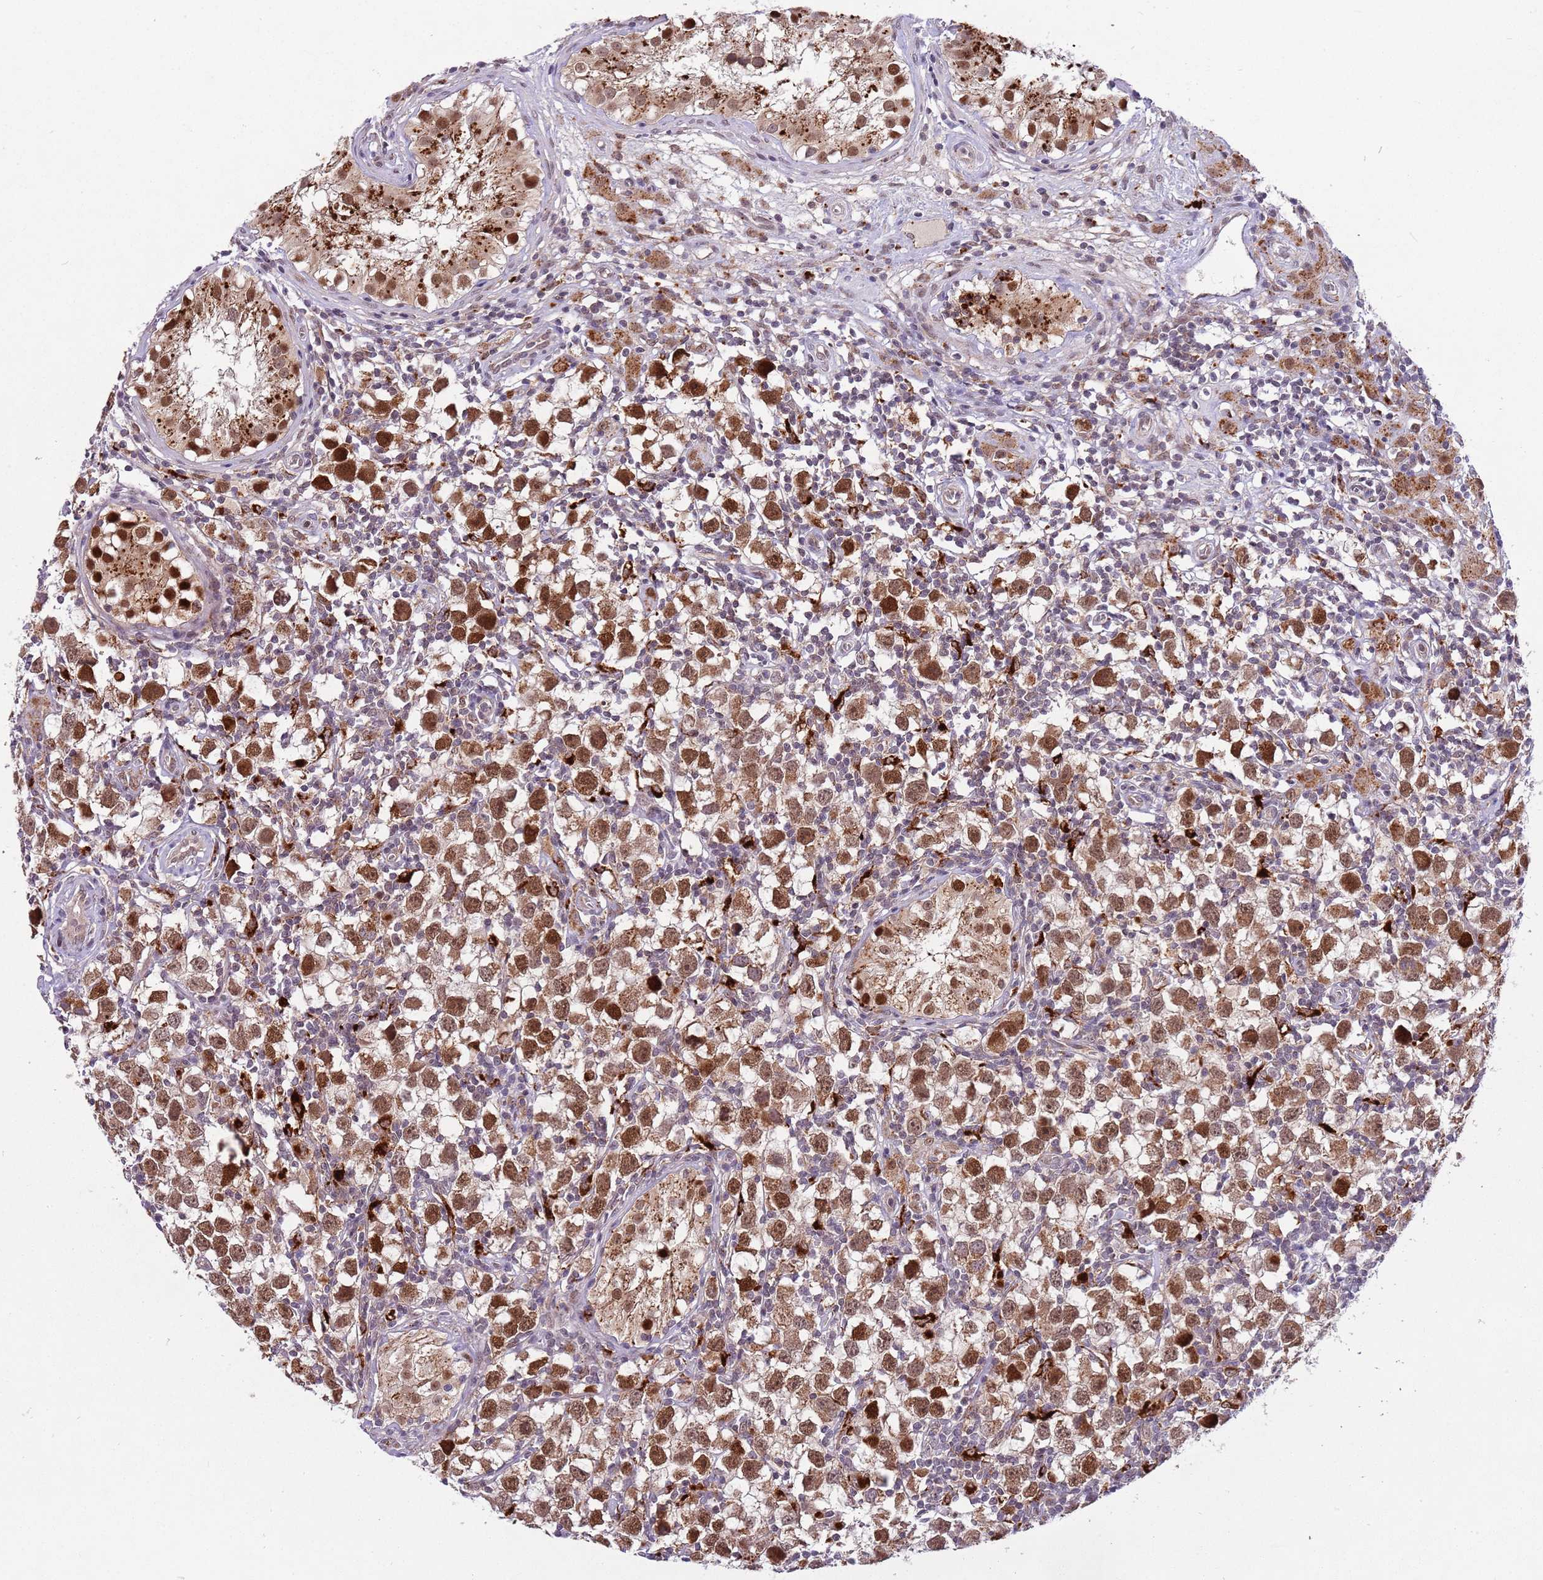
{"staining": {"intensity": "moderate", "quantity": ">75%", "location": "cytoplasmic/membranous,nuclear"}, "tissue": "testis cancer", "cell_type": "Tumor cells", "image_type": "cancer", "snomed": [{"axis": "morphology", "description": "Seminoma, NOS"}, {"axis": "morphology", "description": "Carcinoma, Embryonal, NOS"}, {"axis": "topography", "description": "Testis"}], "caption": "This is a photomicrograph of IHC staining of seminoma (testis), which shows moderate expression in the cytoplasmic/membranous and nuclear of tumor cells.", "gene": "TRIM27", "patient": {"sex": "male", "age": 29}}